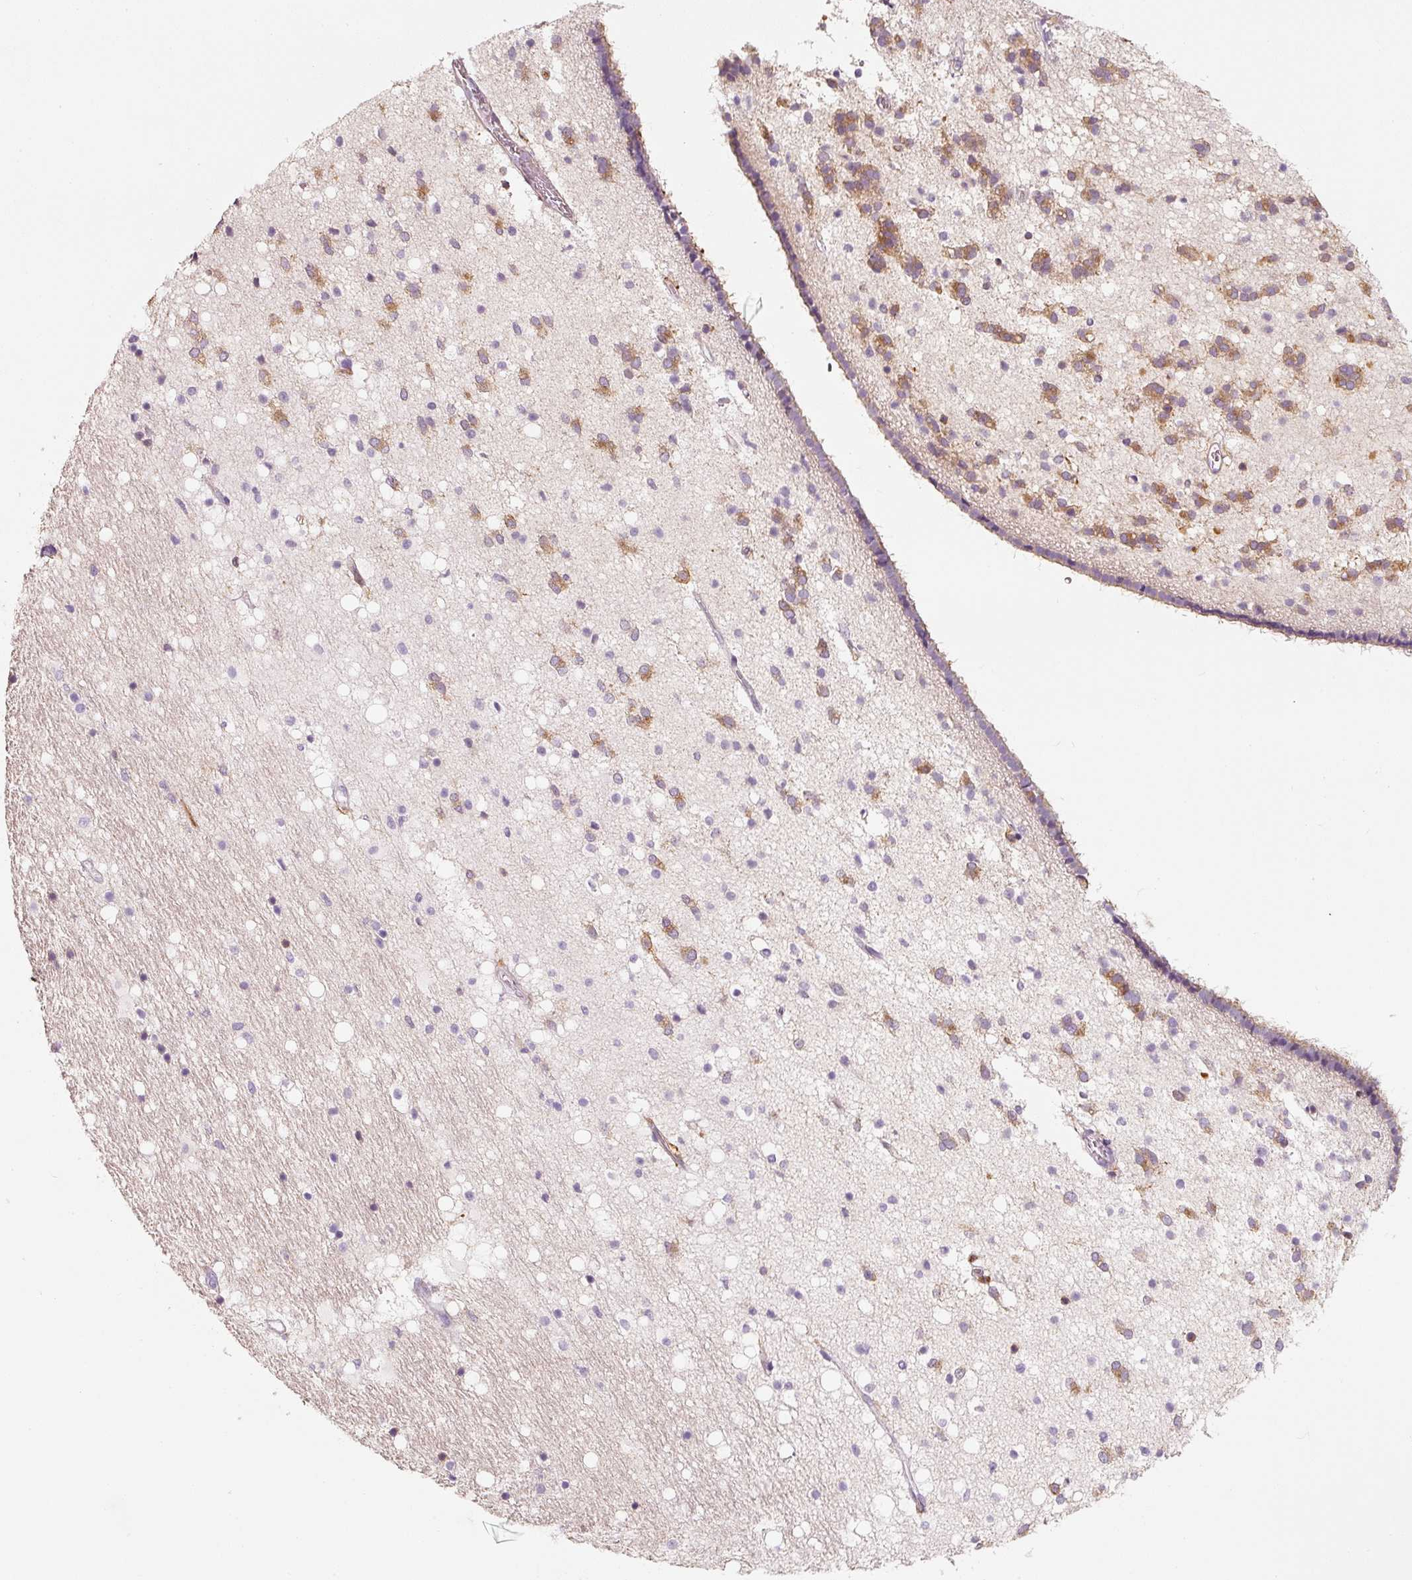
{"staining": {"intensity": "moderate", "quantity": "<25%", "location": "cytoplasmic/membranous"}, "tissue": "caudate", "cell_type": "Glial cells", "image_type": "normal", "snomed": [{"axis": "morphology", "description": "Normal tissue, NOS"}, {"axis": "topography", "description": "Lateral ventricle wall"}], "caption": "Glial cells show low levels of moderate cytoplasmic/membranous positivity in about <25% of cells in normal human caudate.", "gene": "IQGAP2", "patient": {"sex": "male", "age": 37}}